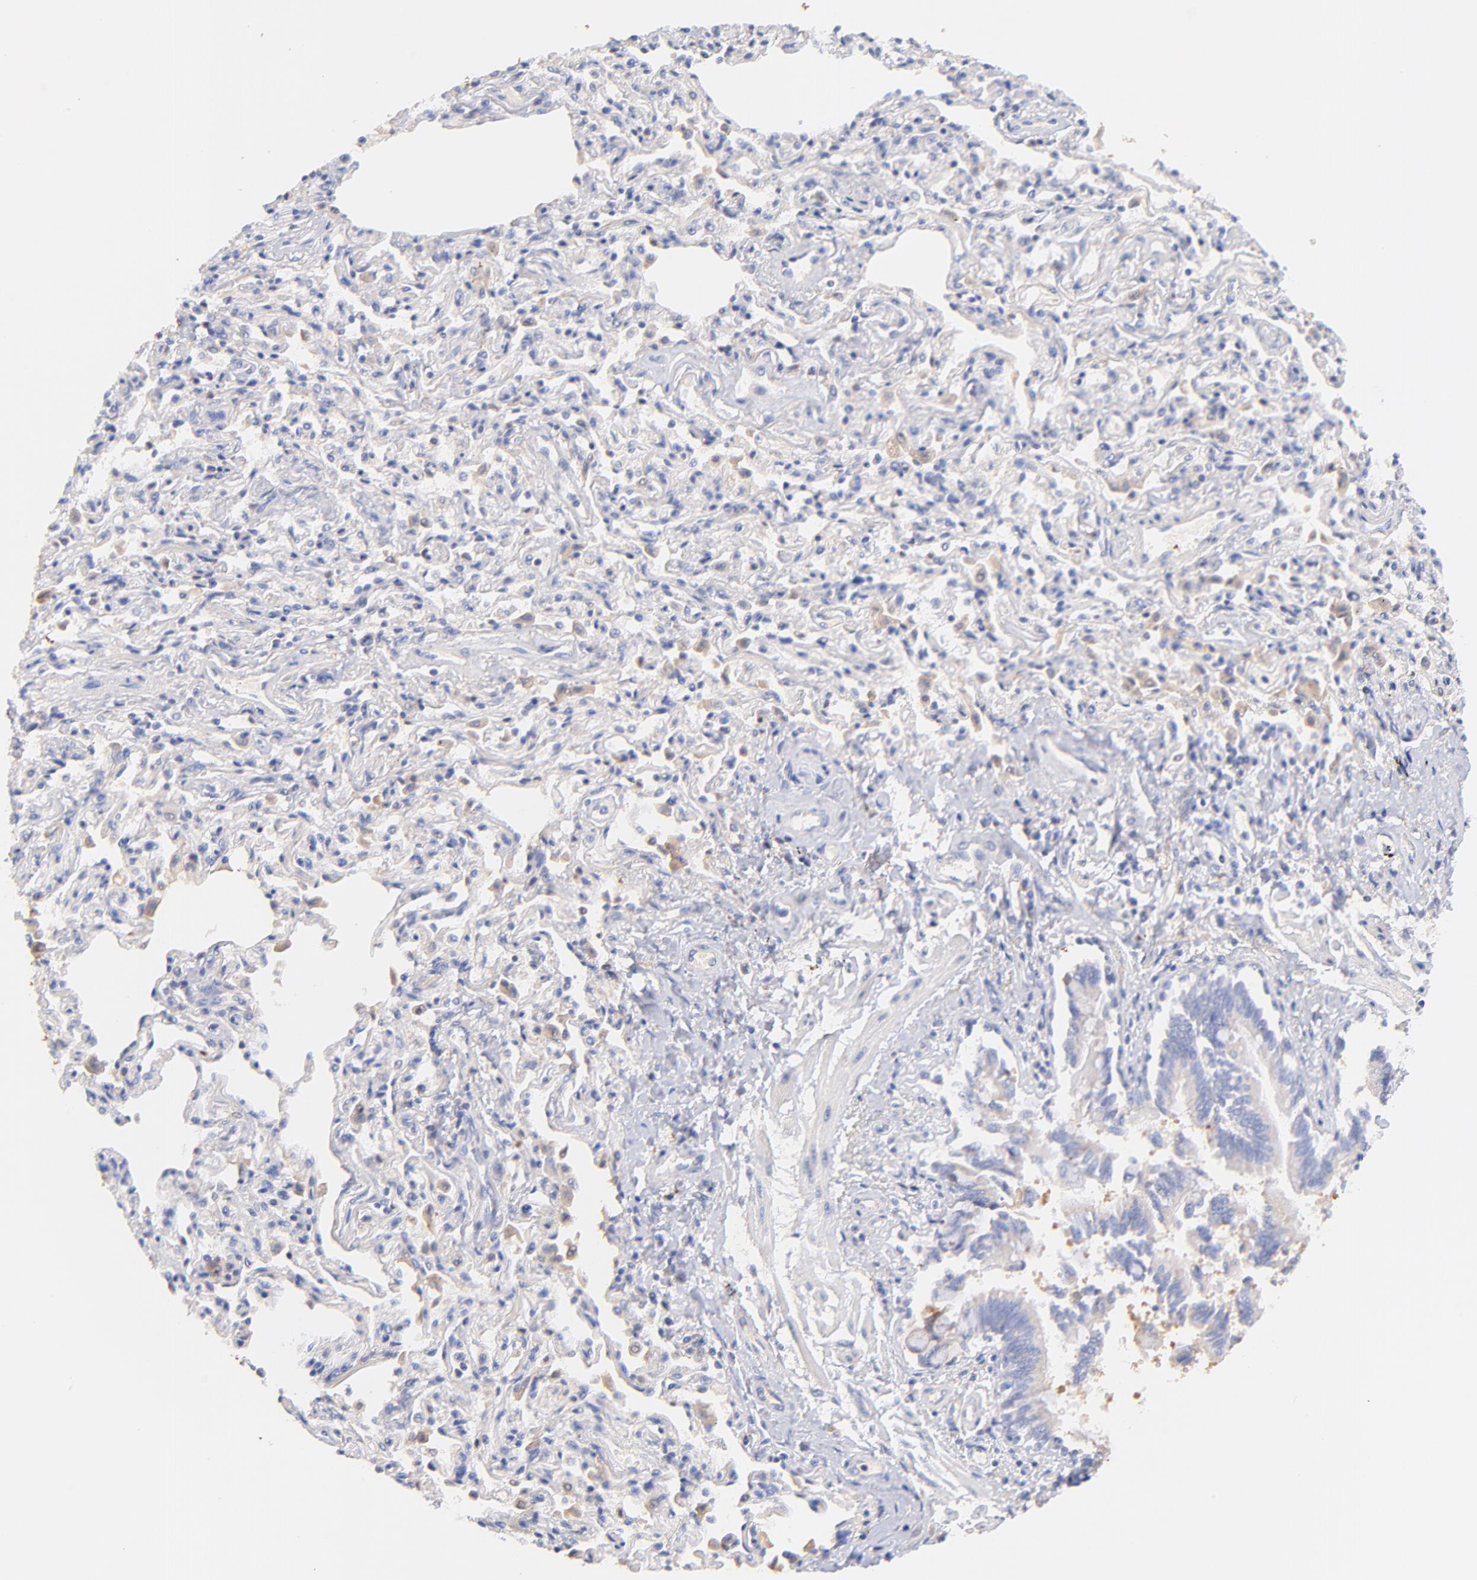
{"staining": {"intensity": "weak", "quantity": ">75%", "location": "cytoplasmic/membranous"}, "tissue": "bronchus", "cell_type": "Respiratory epithelial cells", "image_type": "normal", "snomed": [{"axis": "morphology", "description": "Normal tissue, NOS"}, {"axis": "topography", "description": "Lung"}], "caption": "Immunohistochemical staining of normal bronchus reveals low levels of weak cytoplasmic/membranous staining in approximately >75% of respiratory epithelial cells.", "gene": "IGLV7", "patient": {"sex": "male", "age": 64}}